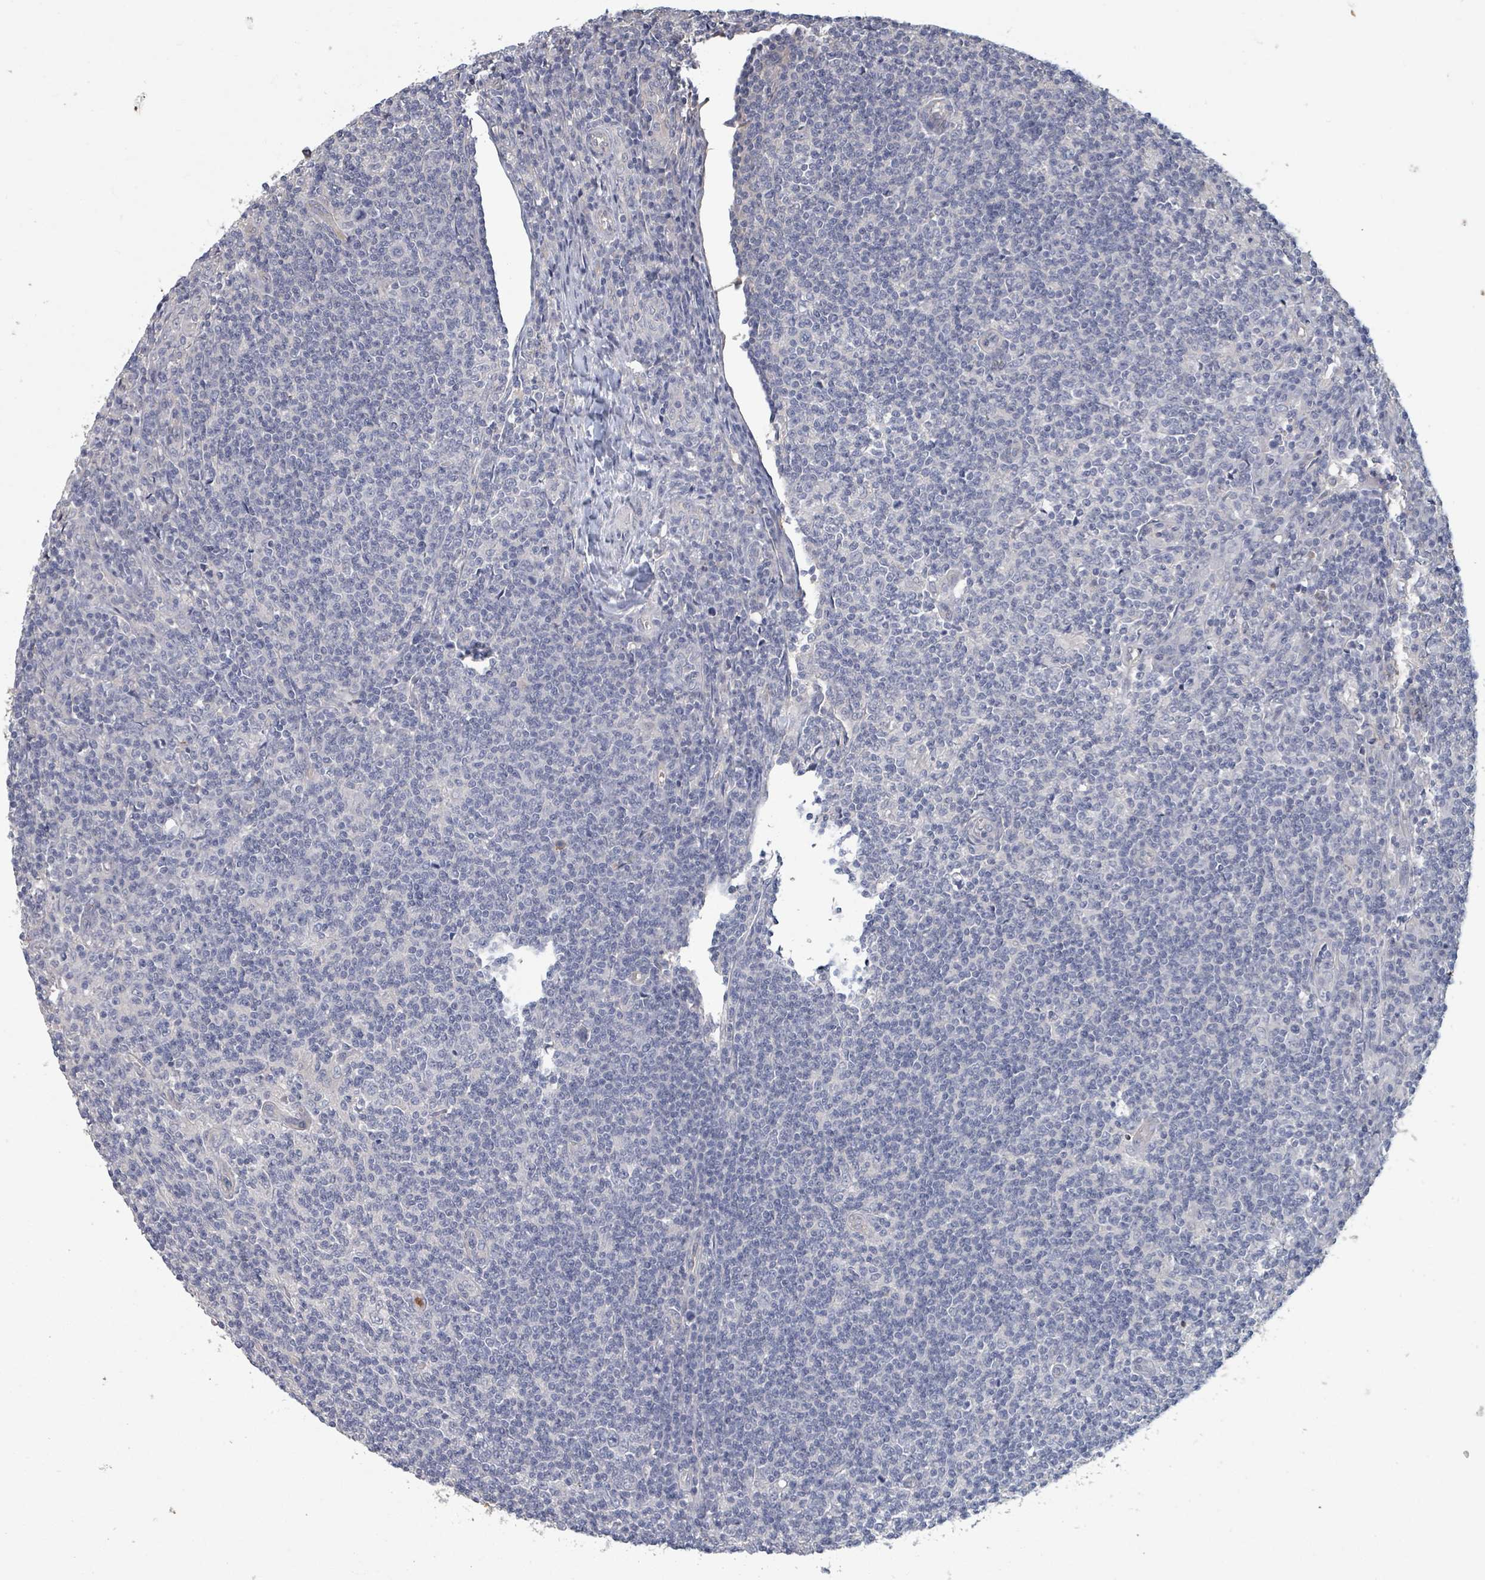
{"staining": {"intensity": "negative", "quantity": "none", "location": "none"}, "tissue": "lymphoma", "cell_type": "Tumor cells", "image_type": "cancer", "snomed": [{"axis": "morphology", "description": "Hodgkin's disease, NOS"}, {"axis": "topography", "description": "Lymph node"}], "caption": "This is an immunohistochemistry (IHC) histopathology image of lymphoma. There is no positivity in tumor cells.", "gene": "PLAUR", "patient": {"sex": "male", "age": 83}}